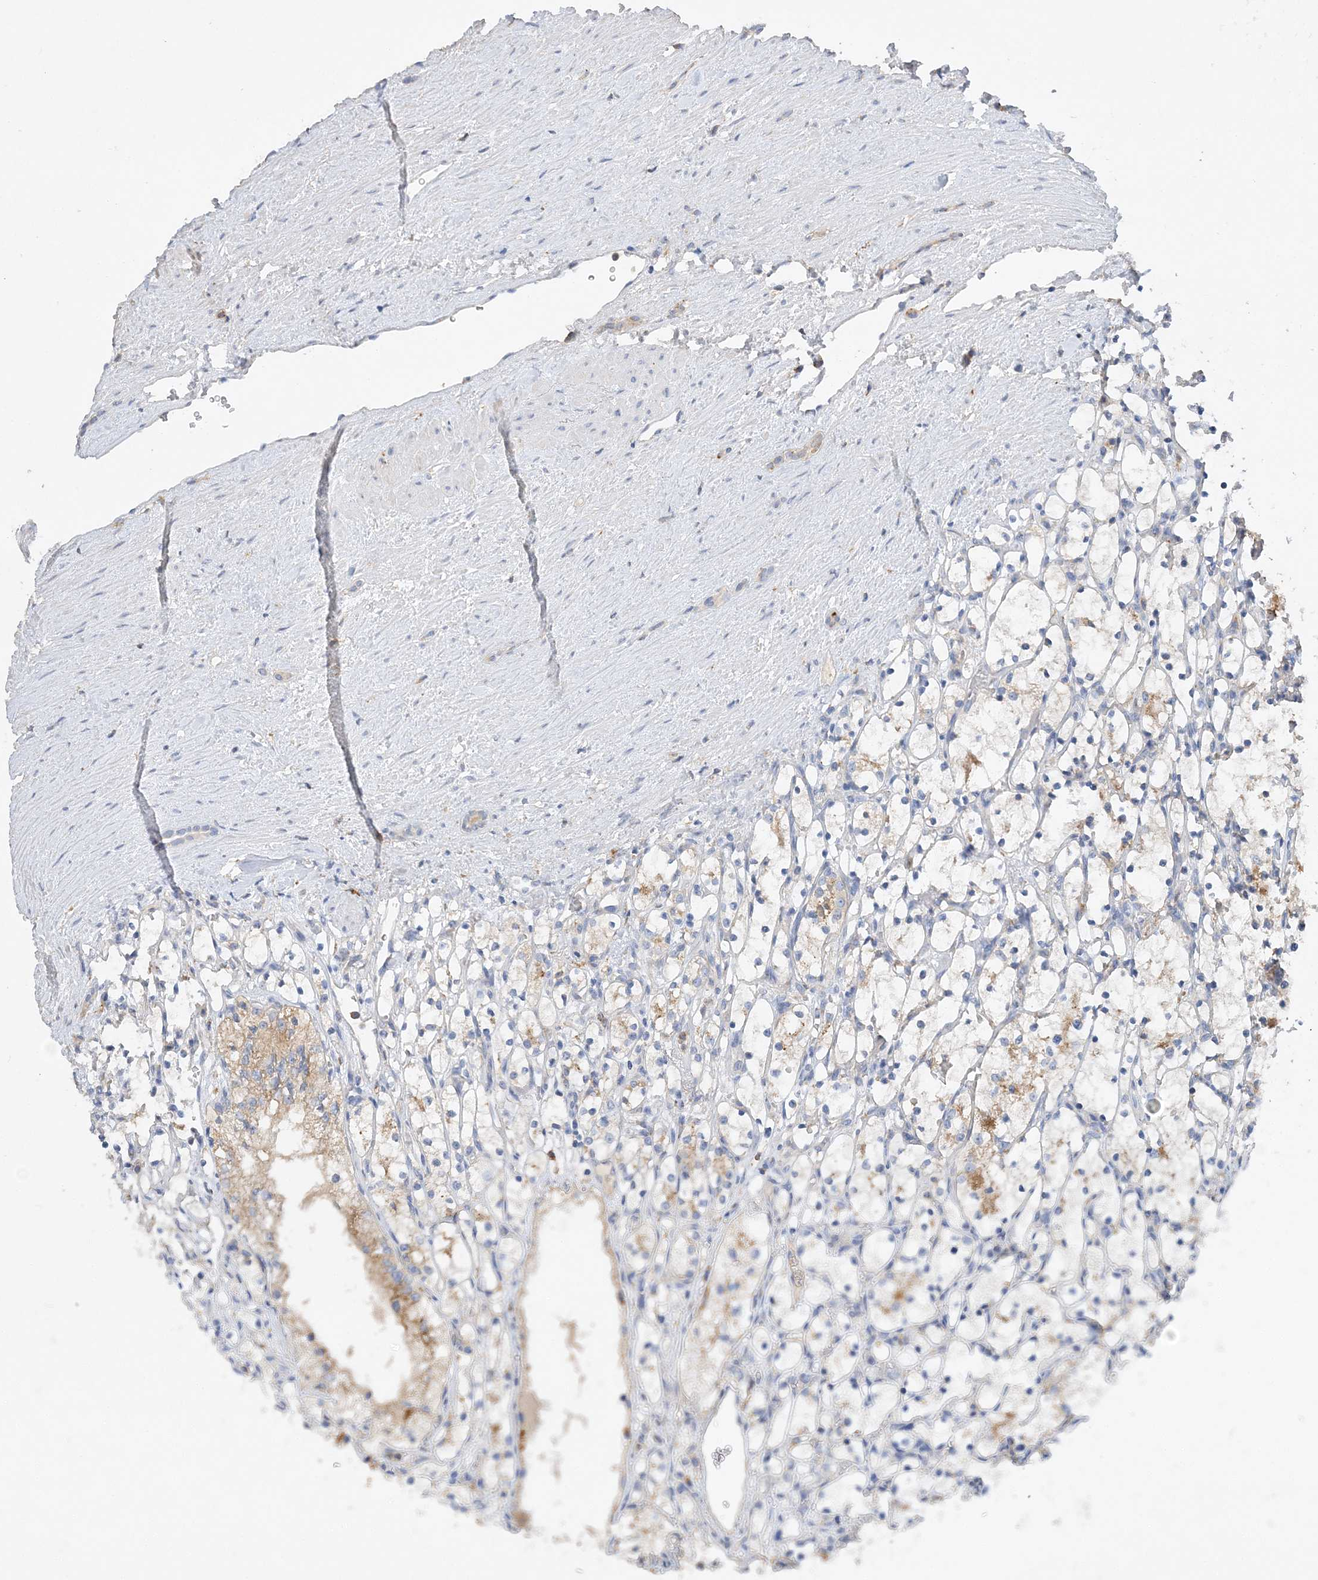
{"staining": {"intensity": "moderate", "quantity": "<25%", "location": "cytoplasmic/membranous"}, "tissue": "renal cancer", "cell_type": "Tumor cells", "image_type": "cancer", "snomed": [{"axis": "morphology", "description": "Adenocarcinoma, NOS"}, {"axis": "topography", "description": "Kidney"}], "caption": "Protein staining of adenocarcinoma (renal) tissue reveals moderate cytoplasmic/membranous expression in approximately <25% of tumor cells. (DAB (3,3'-diaminobenzidine) IHC with brightfield microscopy, high magnification).", "gene": "GRINA", "patient": {"sex": "female", "age": 69}}